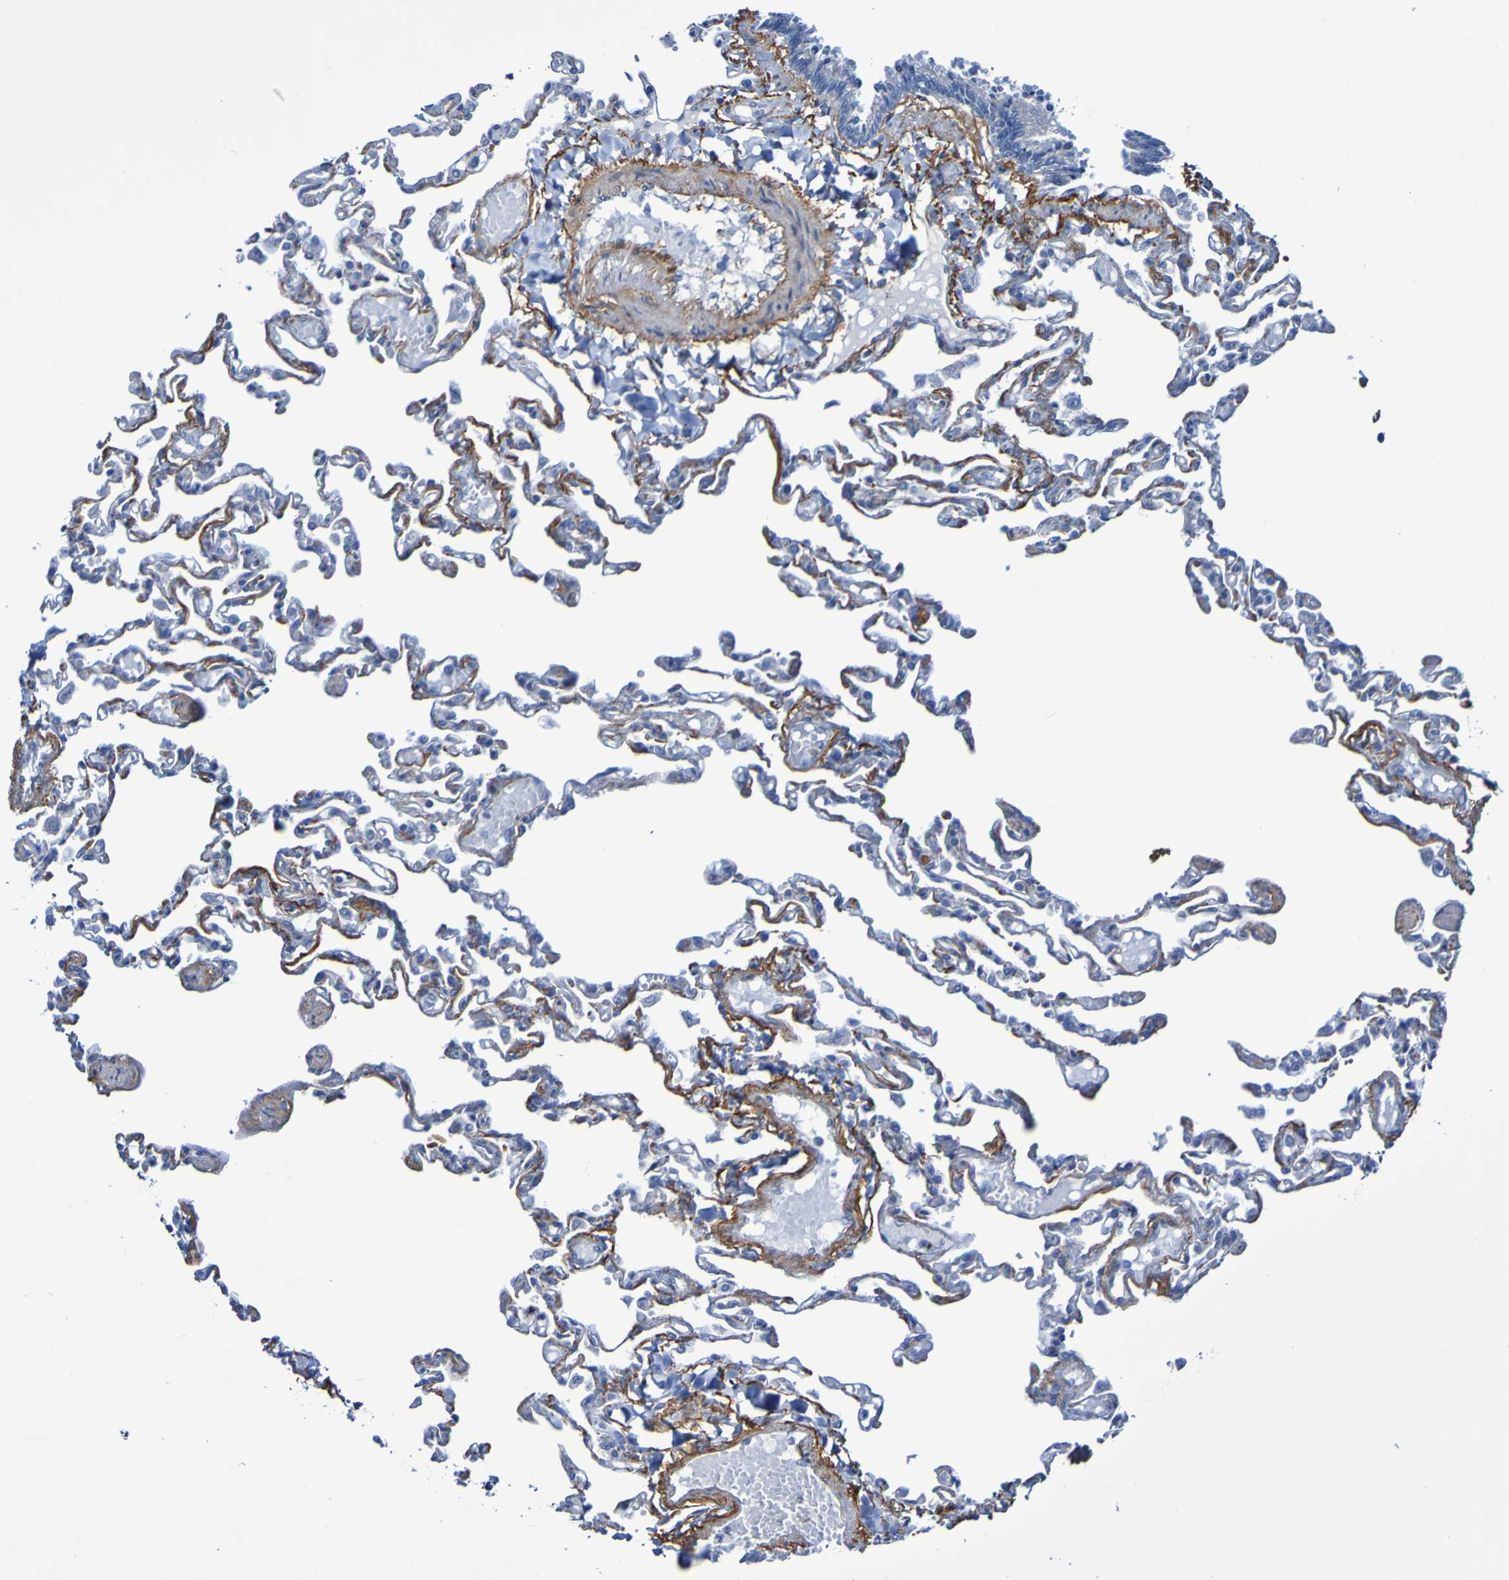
{"staining": {"intensity": "moderate", "quantity": "<25%", "location": "cytoplasmic/membranous"}, "tissue": "lung", "cell_type": "Alveolar cells", "image_type": "normal", "snomed": [{"axis": "morphology", "description": "Normal tissue, NOS"}, {"axis": "topography", "description": "Lung"}], "caption": "This histopathology image exhibits IHC staining of benign human lung, with low moderate cytoplasmic/membranous staining in about <25% of alveolar cells.", "gene": "LPP", "patient": {"sex": "male", "age": 21}}